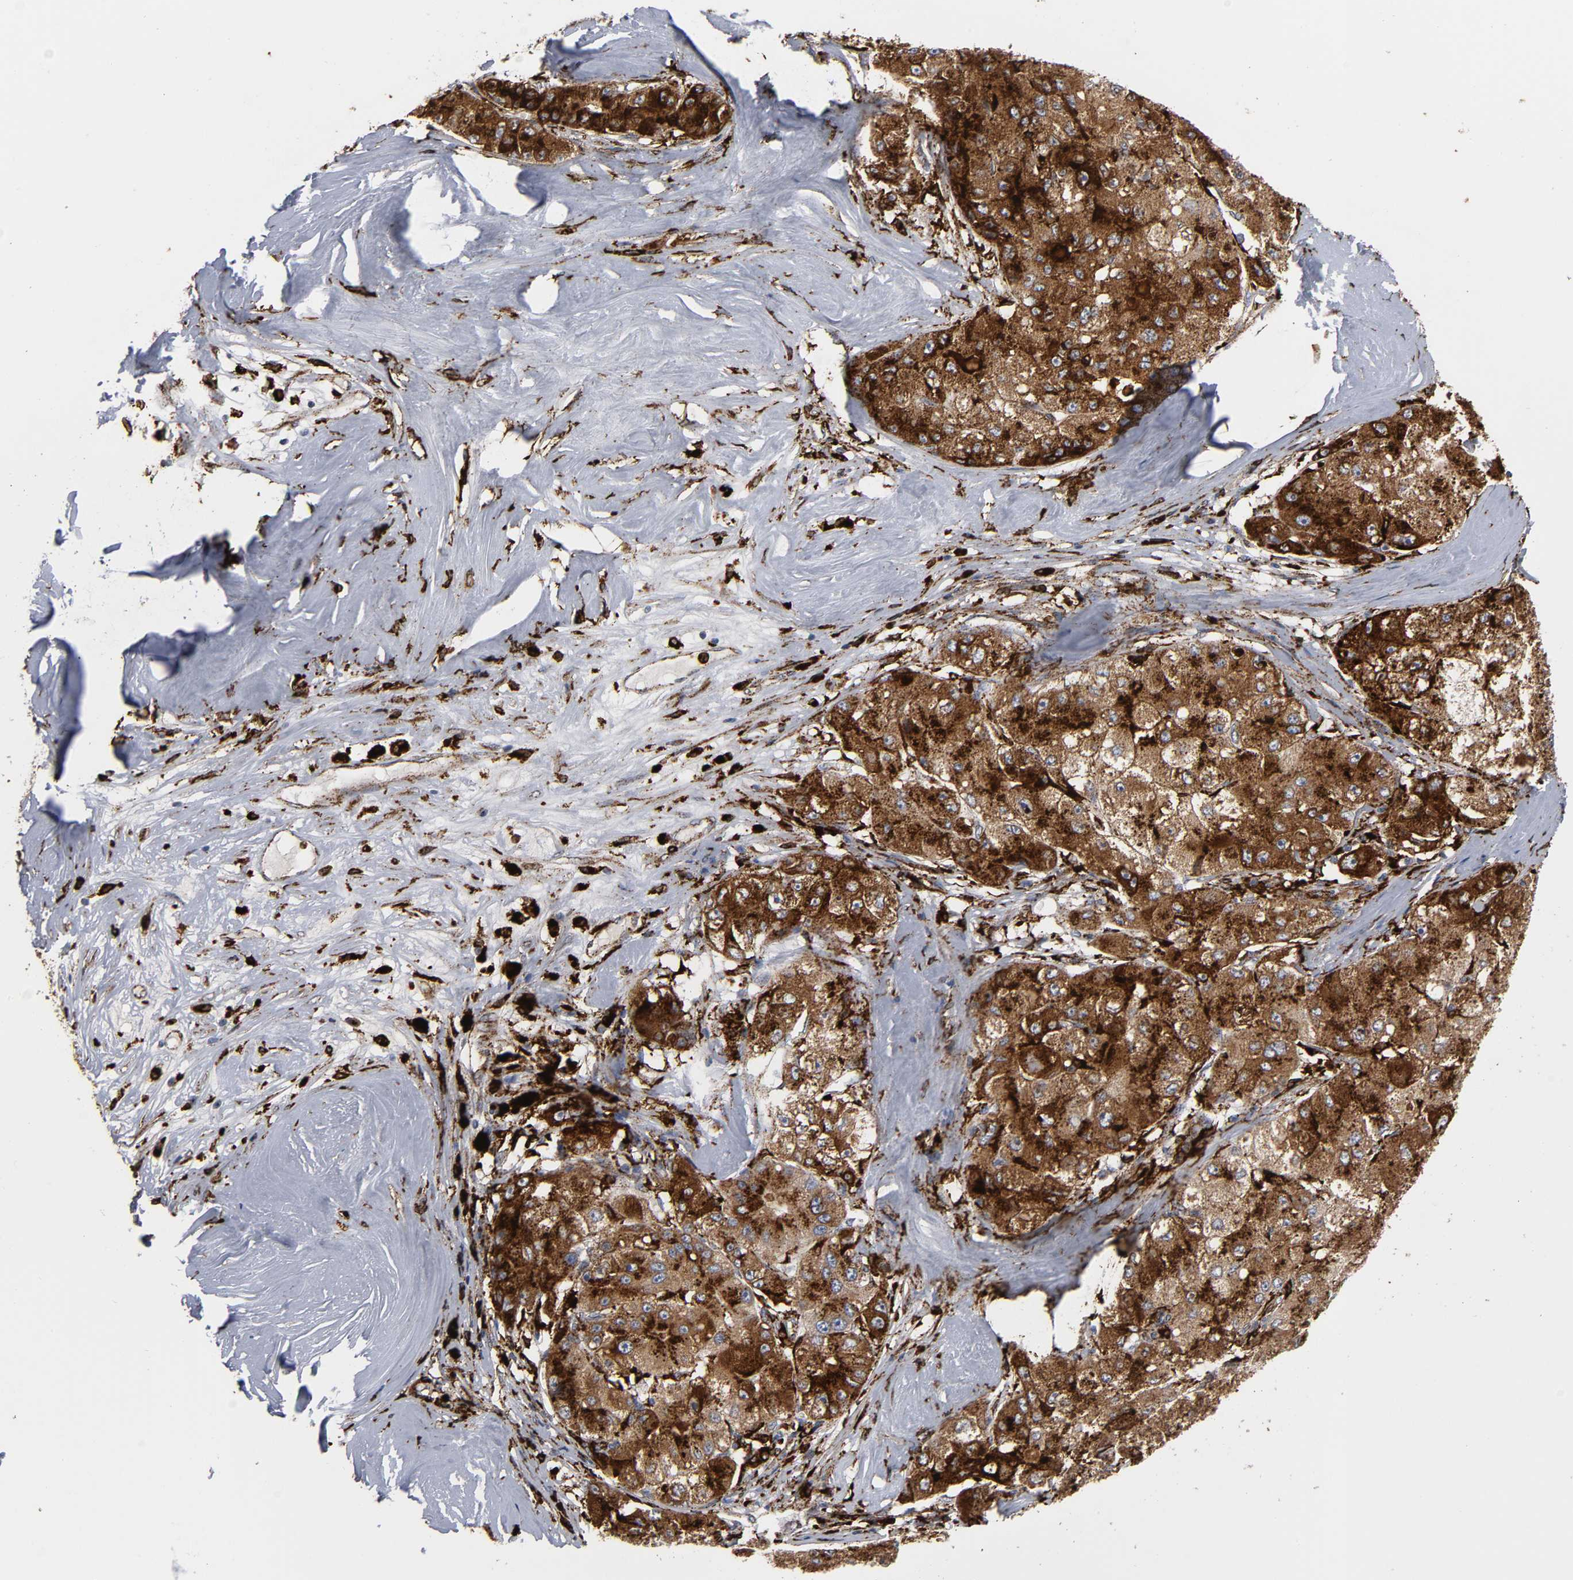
{"staining": {"intensity": "strong", "quantity": ">75%", "location": "cytoplasmic/membranous"}, "tissue": "liver cancer", "cell_type": "Tumor cells", "image_type": "cancer", "snomed": [{"axis": "morphology", "description": "Carcinoma, Hepatocellular, NOS"}, {"axis": "topography", "description": "Liver"}], "caption": "Liver hepatocellular carcinoma stained with a brown dye shows strong cytoplasmic/membranous positive positivity in approximately >75% of tumor cells.", "gene": "PSAP", "patient": {"sex": "male", "age": 80}}